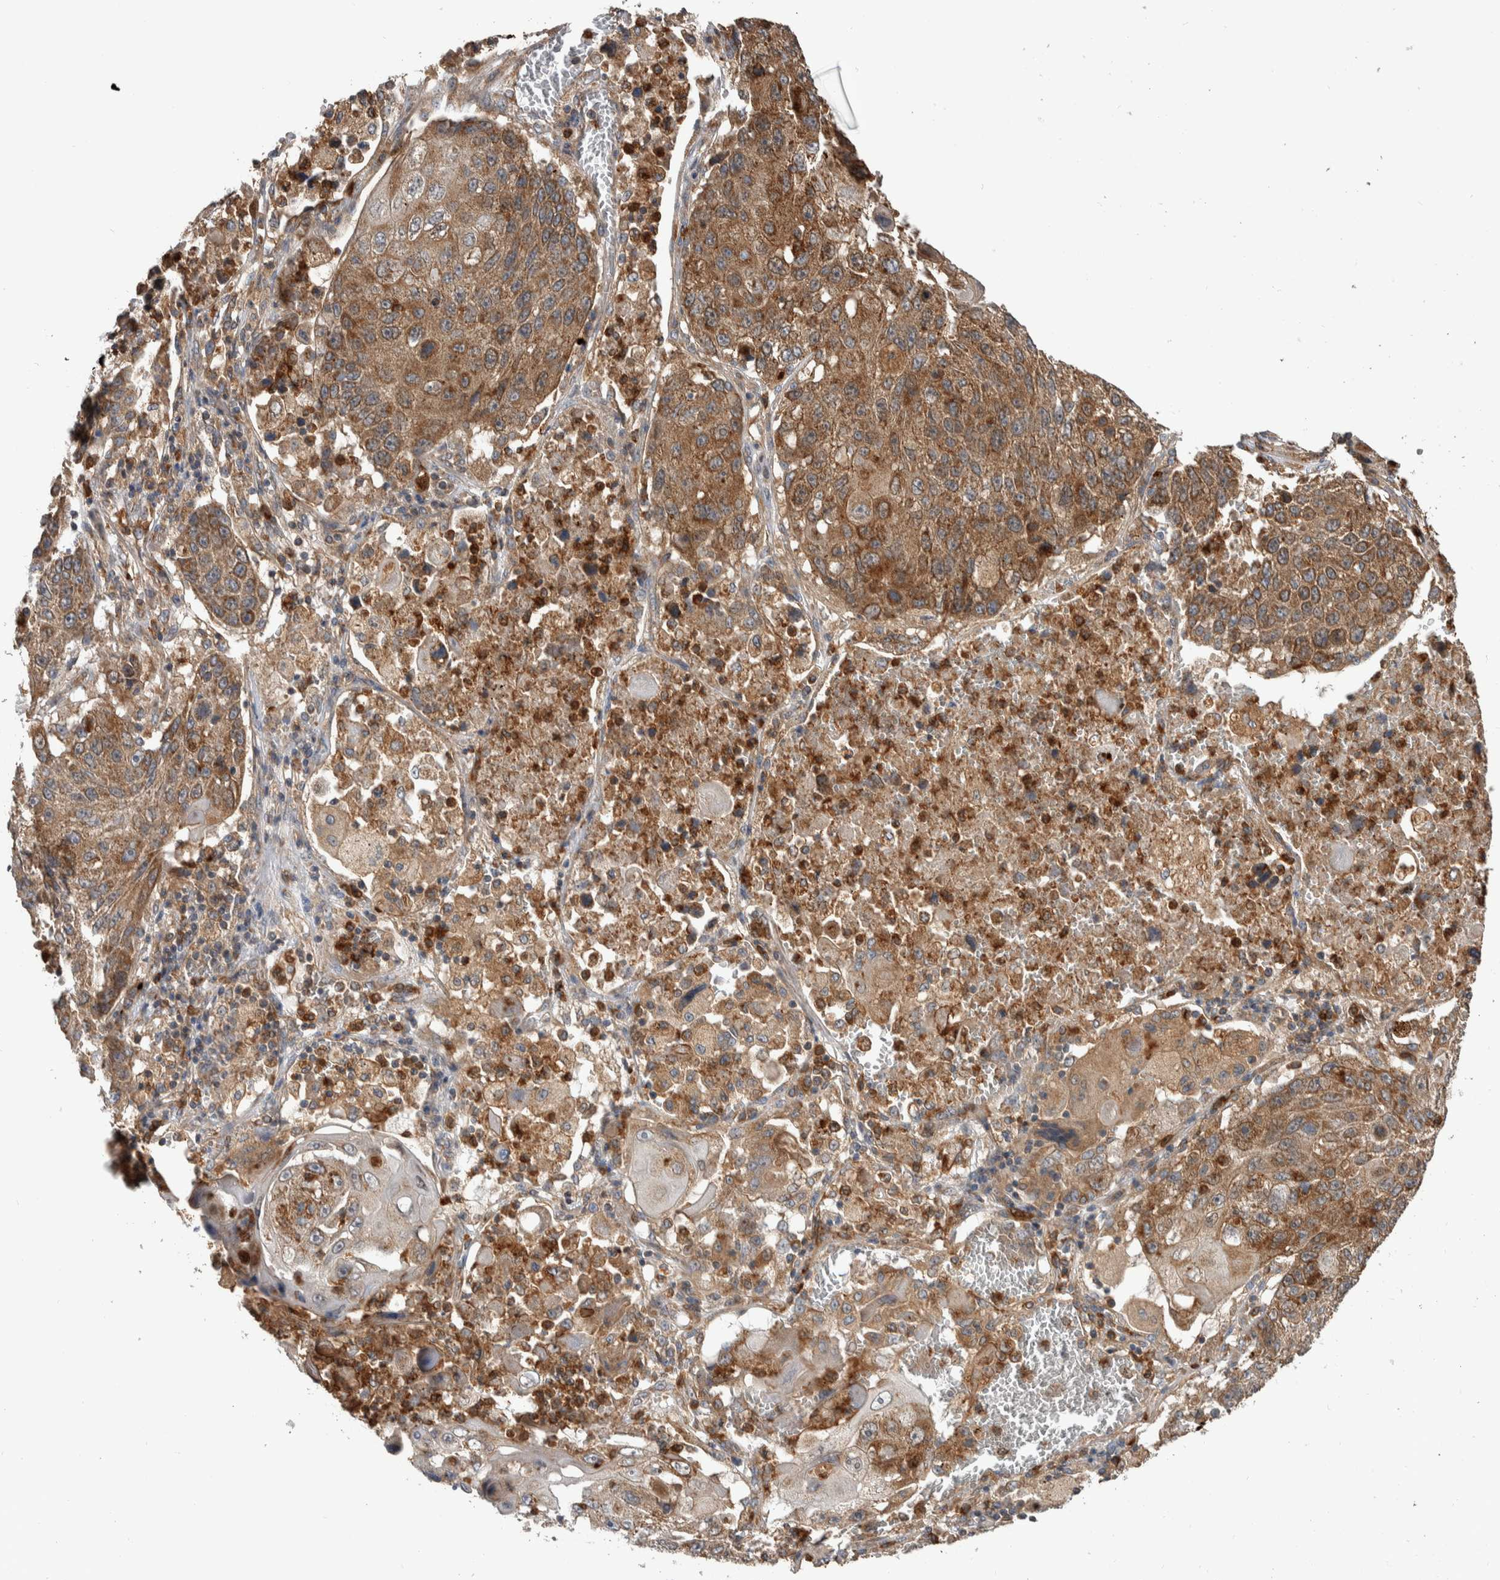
{"staining": {"intensity": "moderate", "quantity": ">75%", "location": "cytoplasmic/membranous"}, "tissue": "lung cancer", "cell_type": "Tumor cells", "image_type": "cancer", "snomed": [{"axis": "morphology", "description": "Squamous cell carcinoma, NOS"}, {"axis": "topography", "description": "Lung"}], "caption": "Brown immunohistochemical staining in human squamous cell carcinoma (lung) exhibits moderate cytoplasmic/membranous positivity in approximately >75% of tumor cells.", "gene": "SDCBP", "patient": {"sex": "male", "age": 61}}